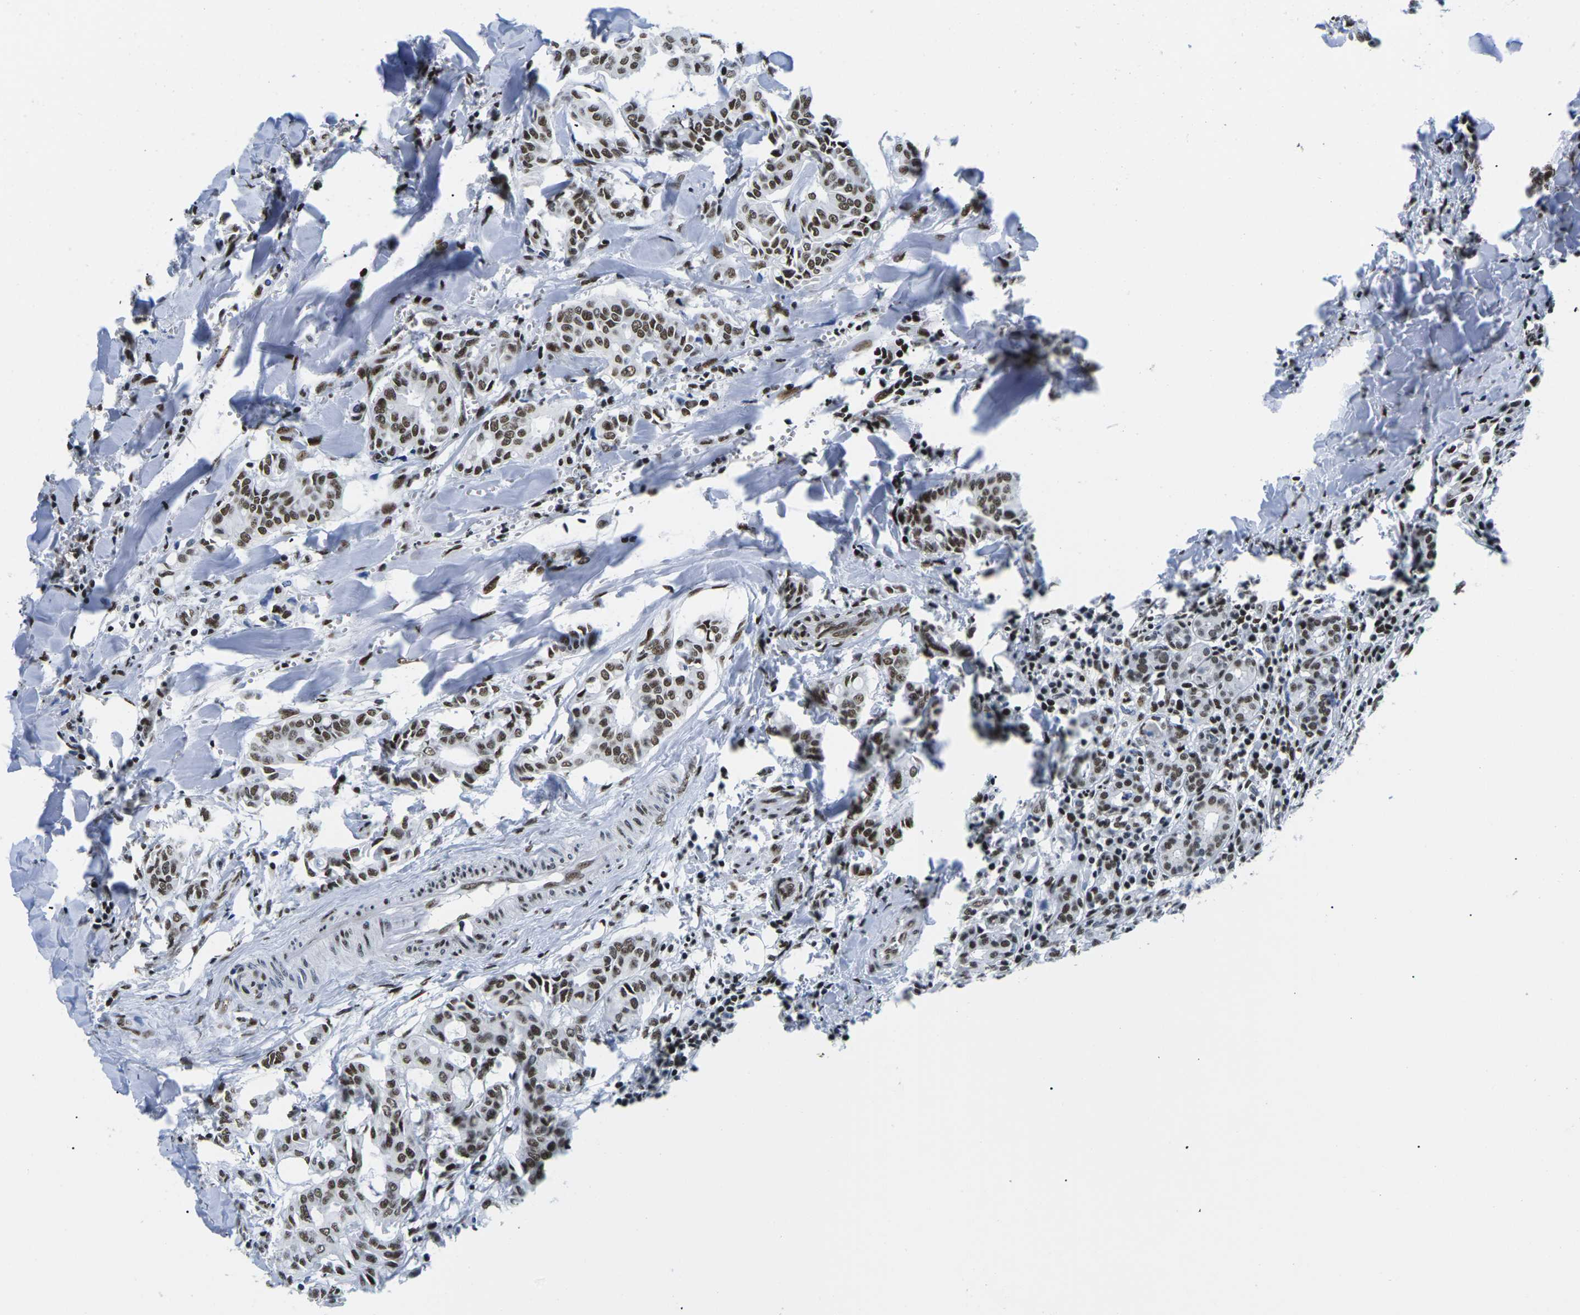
{"staining": {"intensity": "moderate", "quantity": ">75%", "location": "nuclear"}, "tissue": "head and neck cancer", "cell_type": "Tumor cells", "image_type": "cancer", "snomed": [{"axis": "morphology", "description": "Adenocarcinoma, NOS"}, {"axis": "topography", "description": "Salivary gland"}, {"axis": "topography", "description": "Head-Neck"}], "caption": "Protein staining of head and neck cancer (adenocarcinoma) tissue exhibits moderate nuclear positivity in approximately >75% of tumor cells.", "gene": "ATF1", "patient": {"sex": "female", "age": 59}}